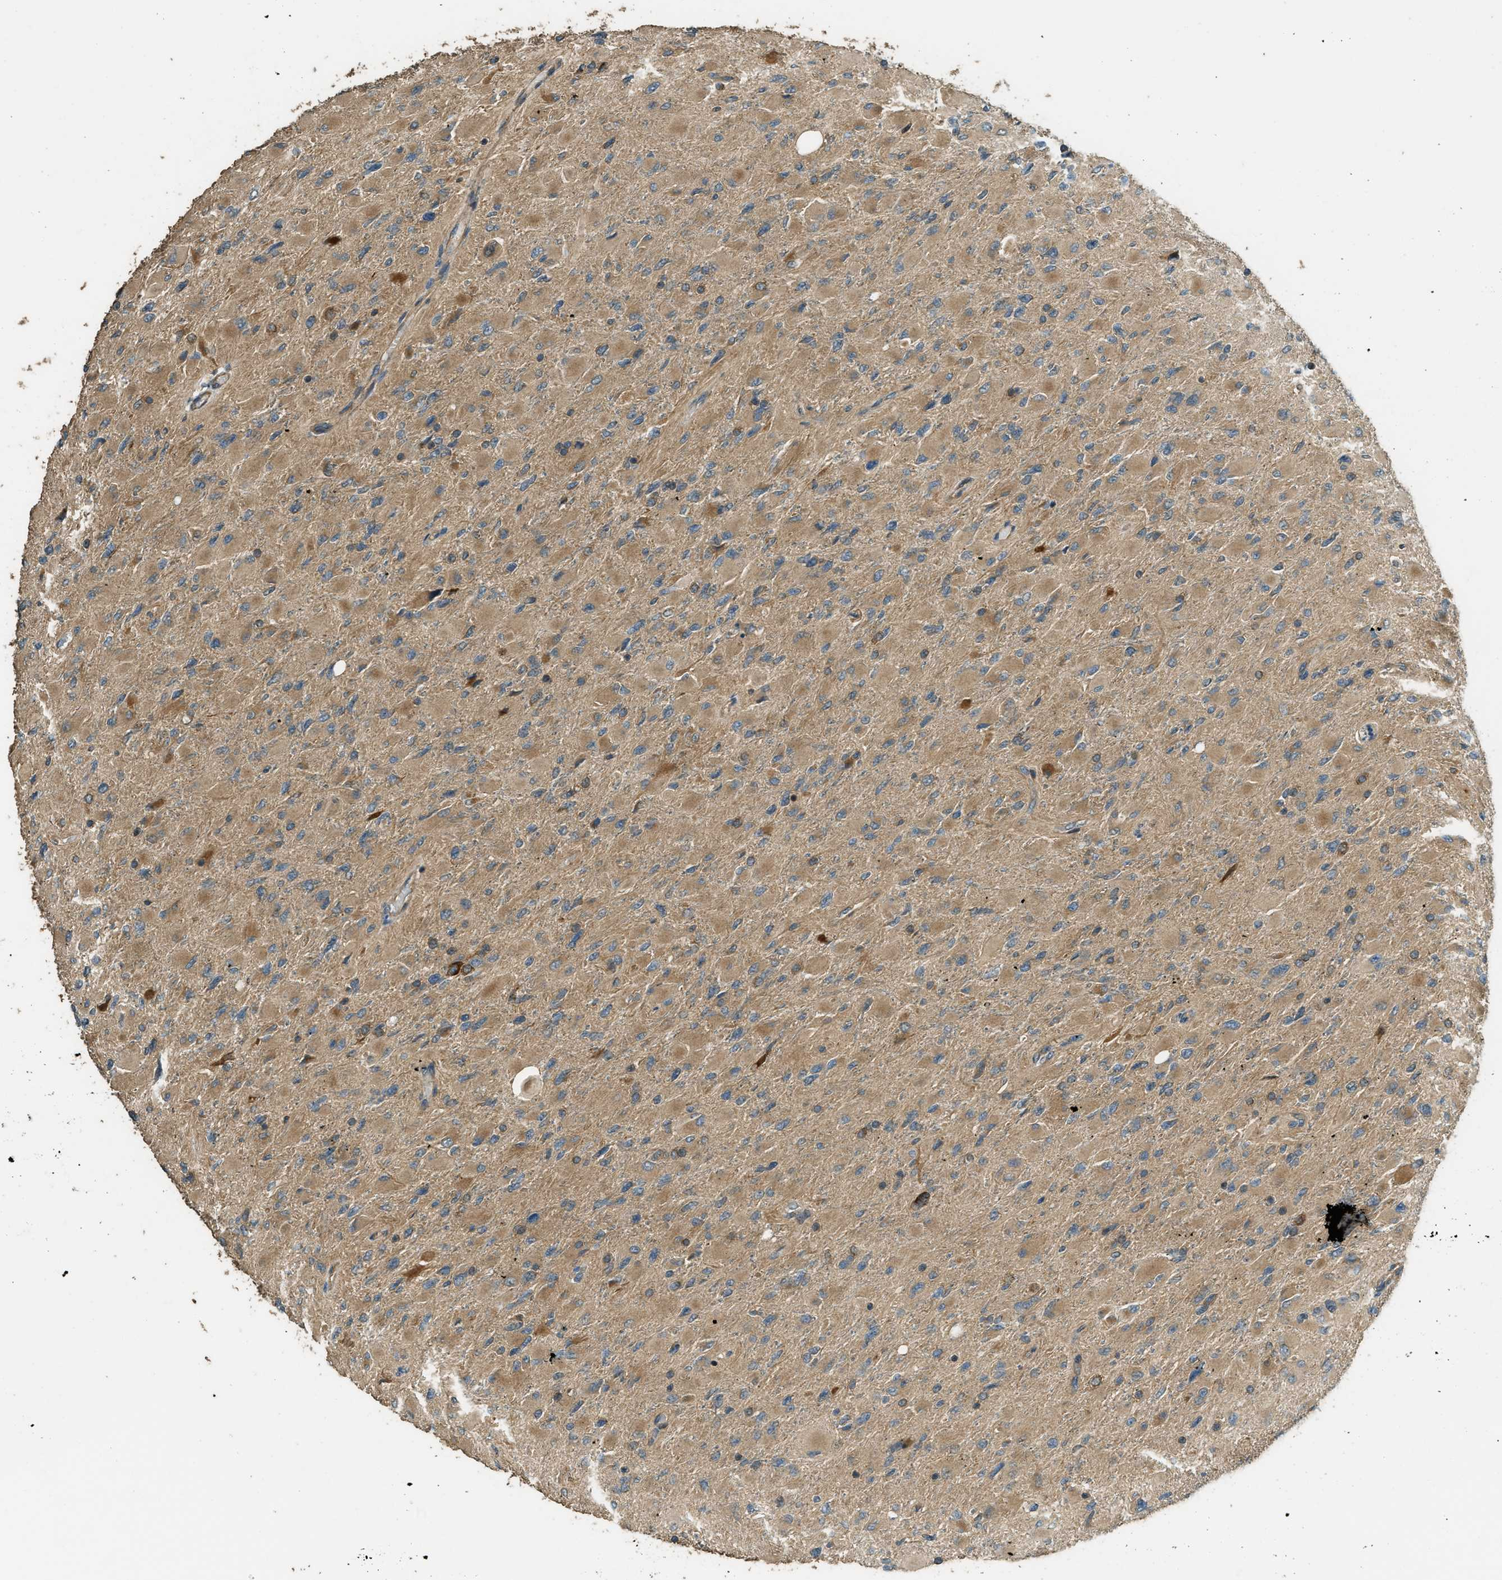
{"staining": {"intensity": "weak", "quantity": ">75%", "location": "cytoplasmic/membranous"}, "tissue": "glioma", "cell_type": "Tumor cells", "image_type": "cancer", "snomed": [{"axis": "morphology", "description": "Glioma, malignant, High grade"}, {"axis": "topography", "description": "Cerebral cortex"}], "caption": "A photomicrograph of glioma stained for a protein demonstrates weak cytoplasmic/membranous brown staining in tumor cells.", "gene": "MARS1", "patient": {"sex": "female", "age": 36}}